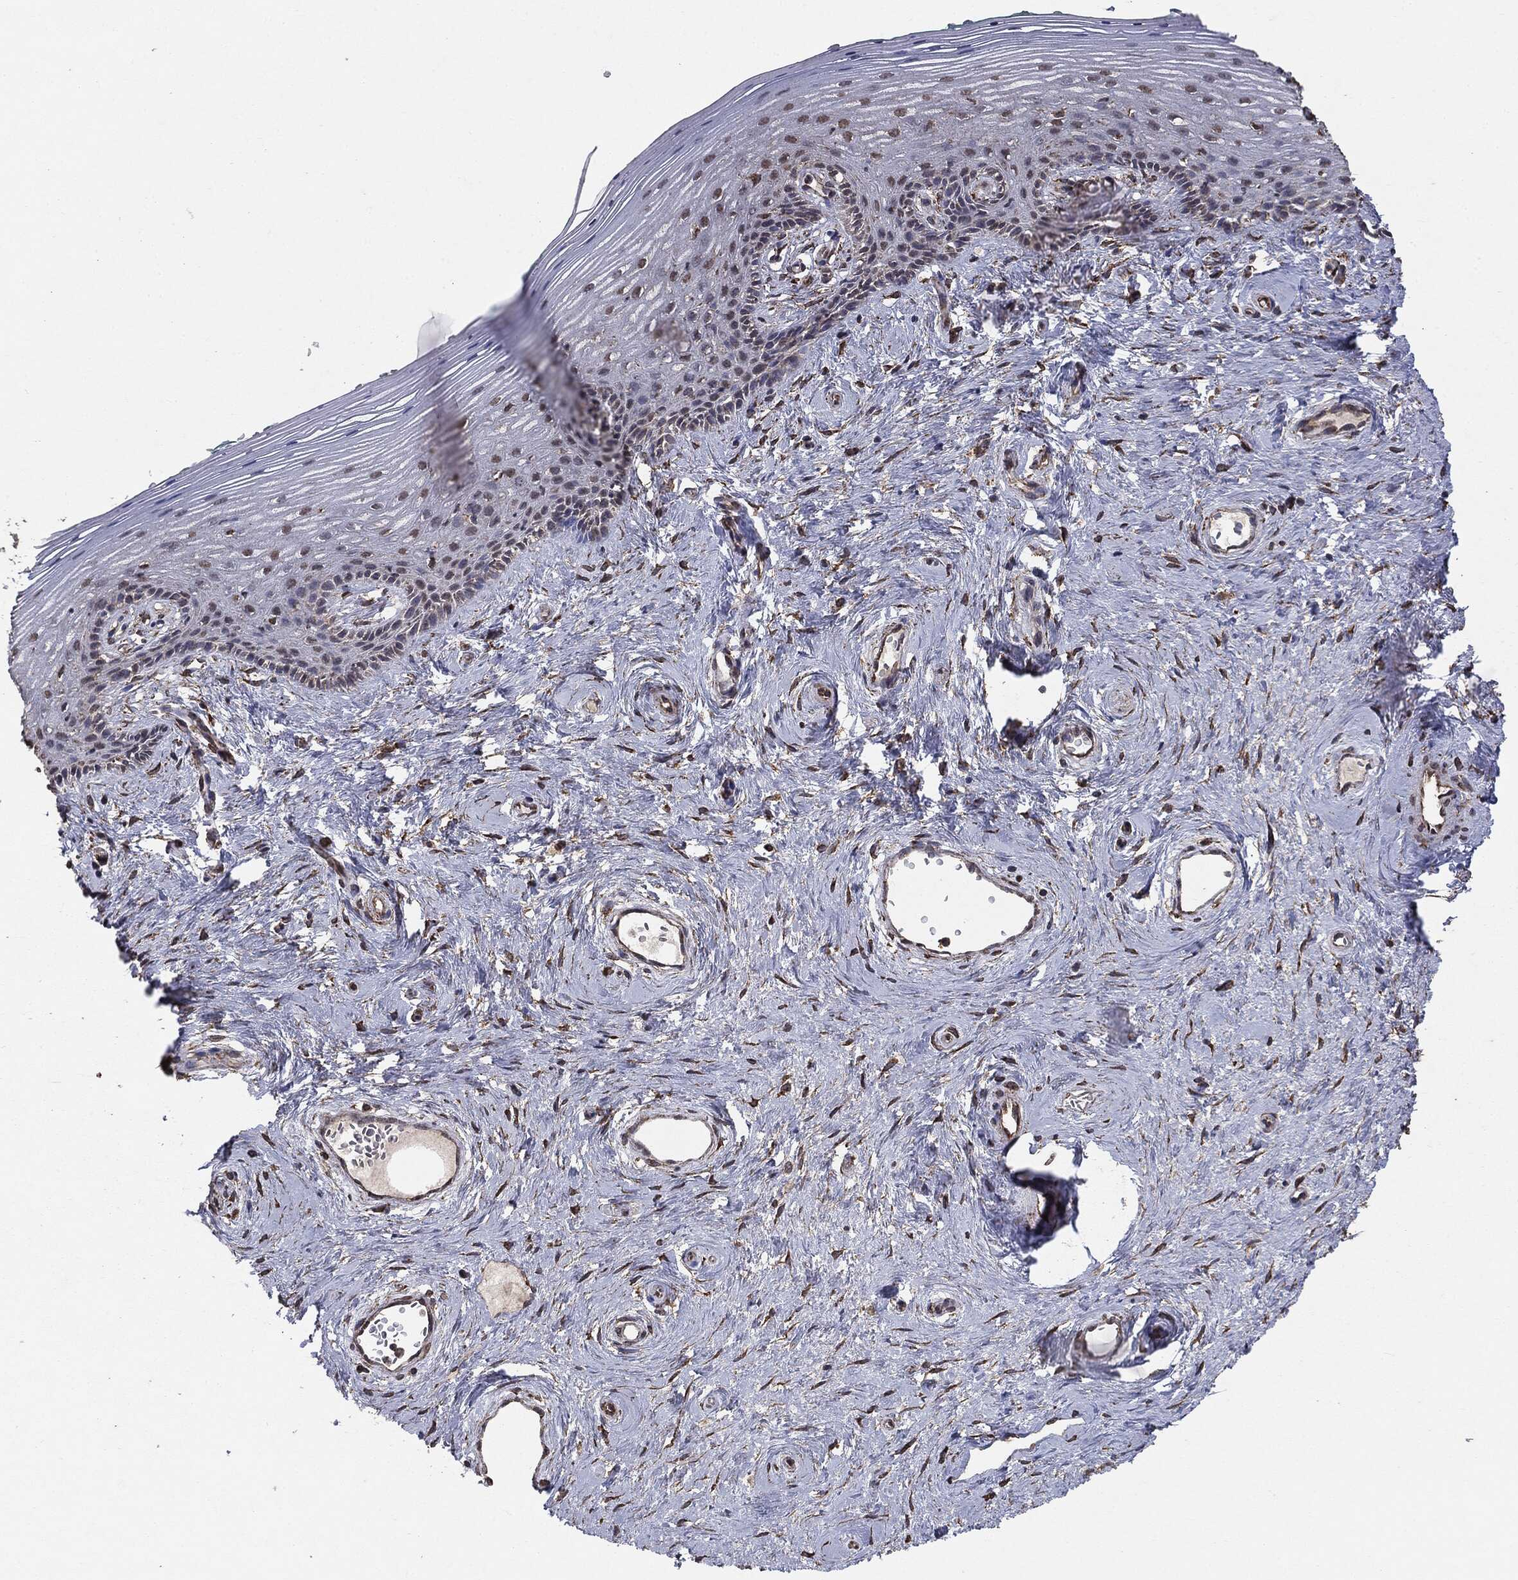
{"staining": {"intensity": "moderate", "quantity": "<25%", "location": "cytoplasmic/membranous"}, "tissue": "vagina", "cell_type": "Squamous epithelial cells", "image_type": "normal", "snomed": [{"axis": "morphology", "description": "Normal tissue, NOS"}, {"axis": "topography", "description": "Vagina"}], "caption": "Protein expression analysis of normal vagina demonstrates moderate cytoplasmic/membranous positivity in approximately <25% of squamous epithelial cells.", "gene": "MTOR", "patient": {"sex": "female", "age": 45}}